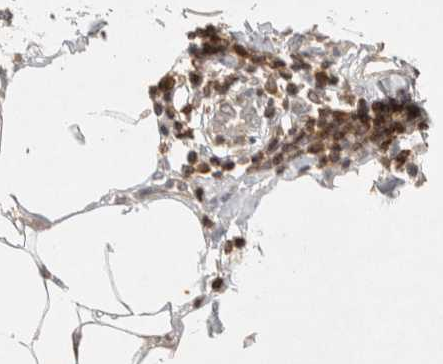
{"staining": {"intensity": "weak", "quantity": "25%-75%", "location": "cytoplasmic/membranous"}, "tissue": "adipose tissue", "cell_type": "Adipocytes", "image_type": "normal", "snomed": [{"axis": "morphology", "description": "Normal tissue, NOS"}, {"axis": "morphology", "description": "Adenocarcinoma, NOS"}, {"axis": "topography", "description": "Colon"}, {"axis": "topography", "description": "Peripheral nerve tissue"}], "caption": "Protein analysis of unremarkable adipose tissue displays weak cytoplasmic/membranous staining in approximately 25%-75% of adipocytes. (DAB (3,3'-diaminobenzidine) IHC with brightfield microscopy, high magnification).", "gene": "RAC2", "patient": {"sex": "male", "age": 14}}